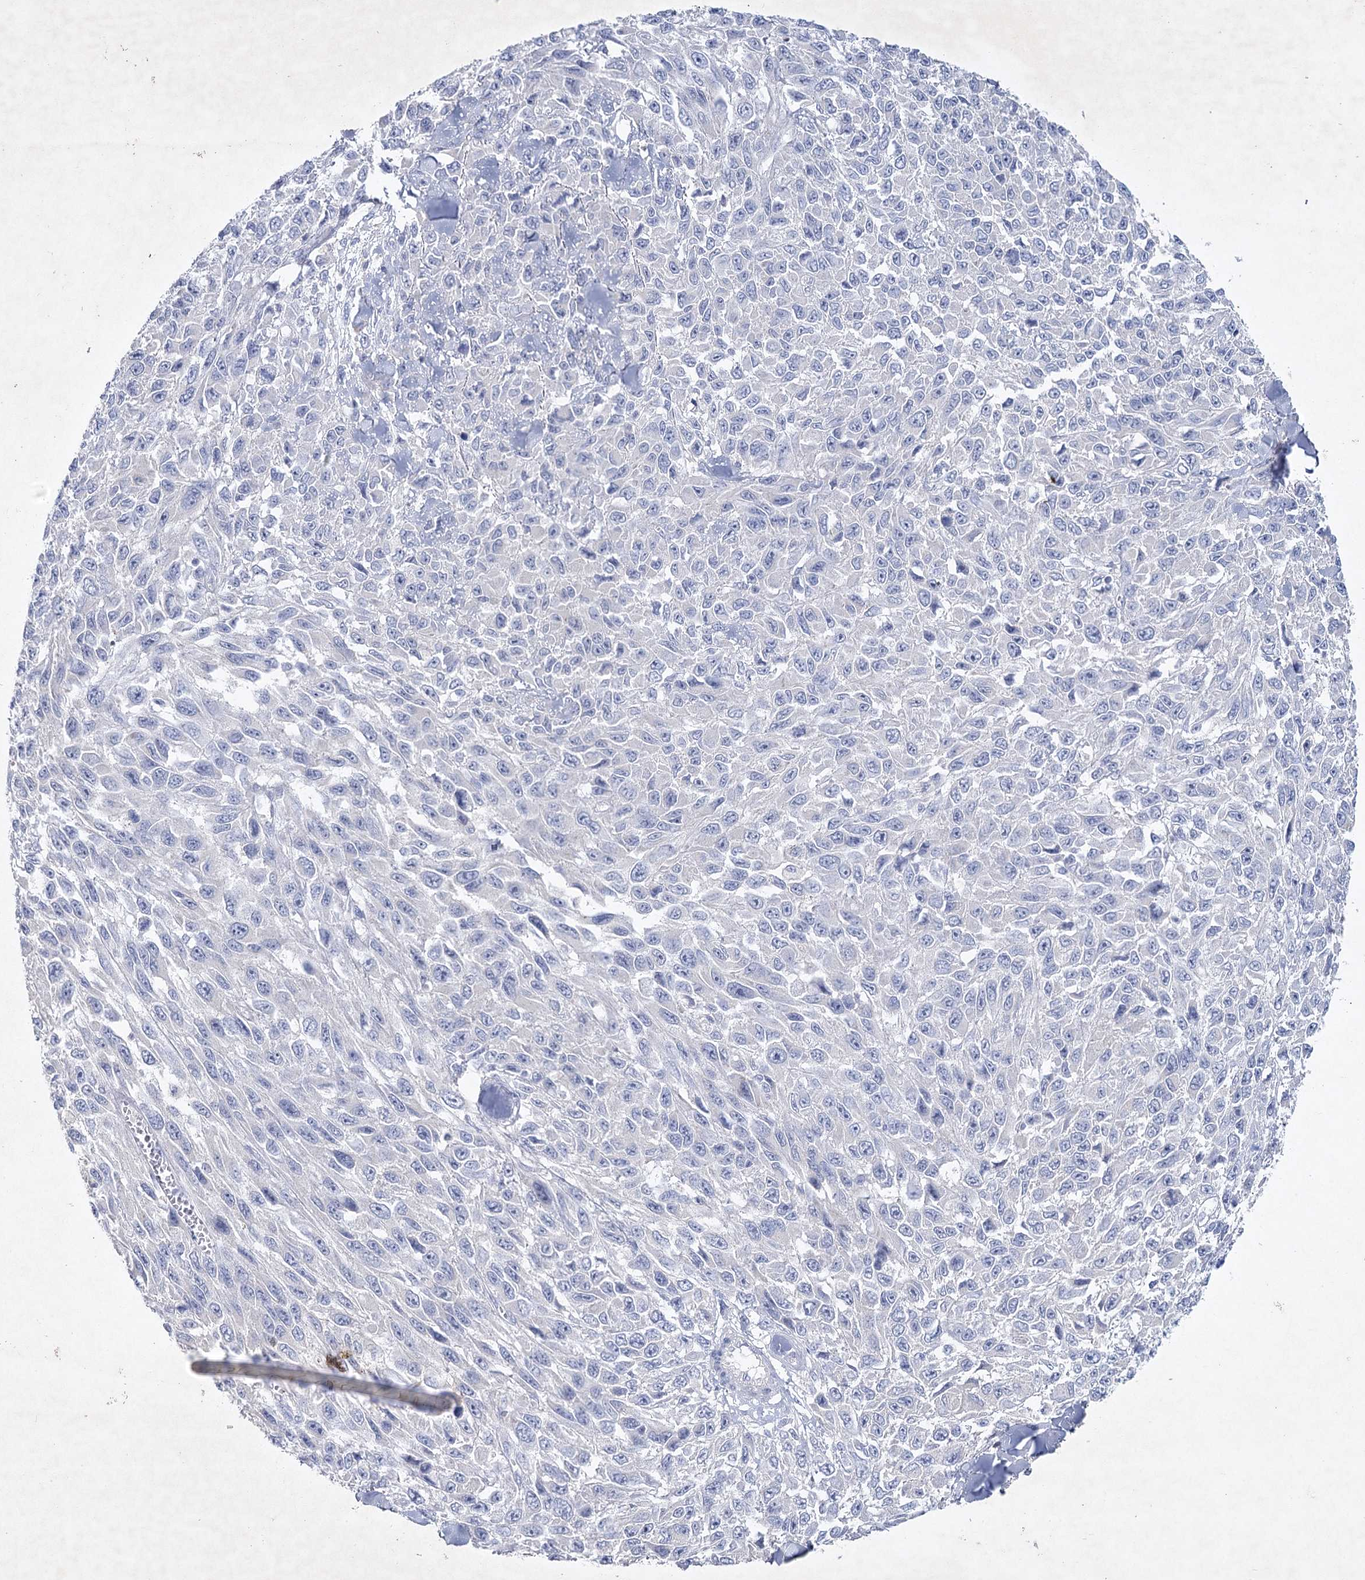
{"staining": {"intensity": "negative", "quantity": "none", "location": "none"}, "tissue": "melanoma", "cell_type": "Tumor cells", "image_type": "cancer", "snomed": [{"axis": "morphology", "description": "Malignant melanoma, NOS"}, {"axis": "topography", "description": "Skin"}], "caption": "Tumor cells are negative for brown protein staining in melanoma.", "gene": "MAP3K13", "patient": {"sex": "female", "age": 96}}